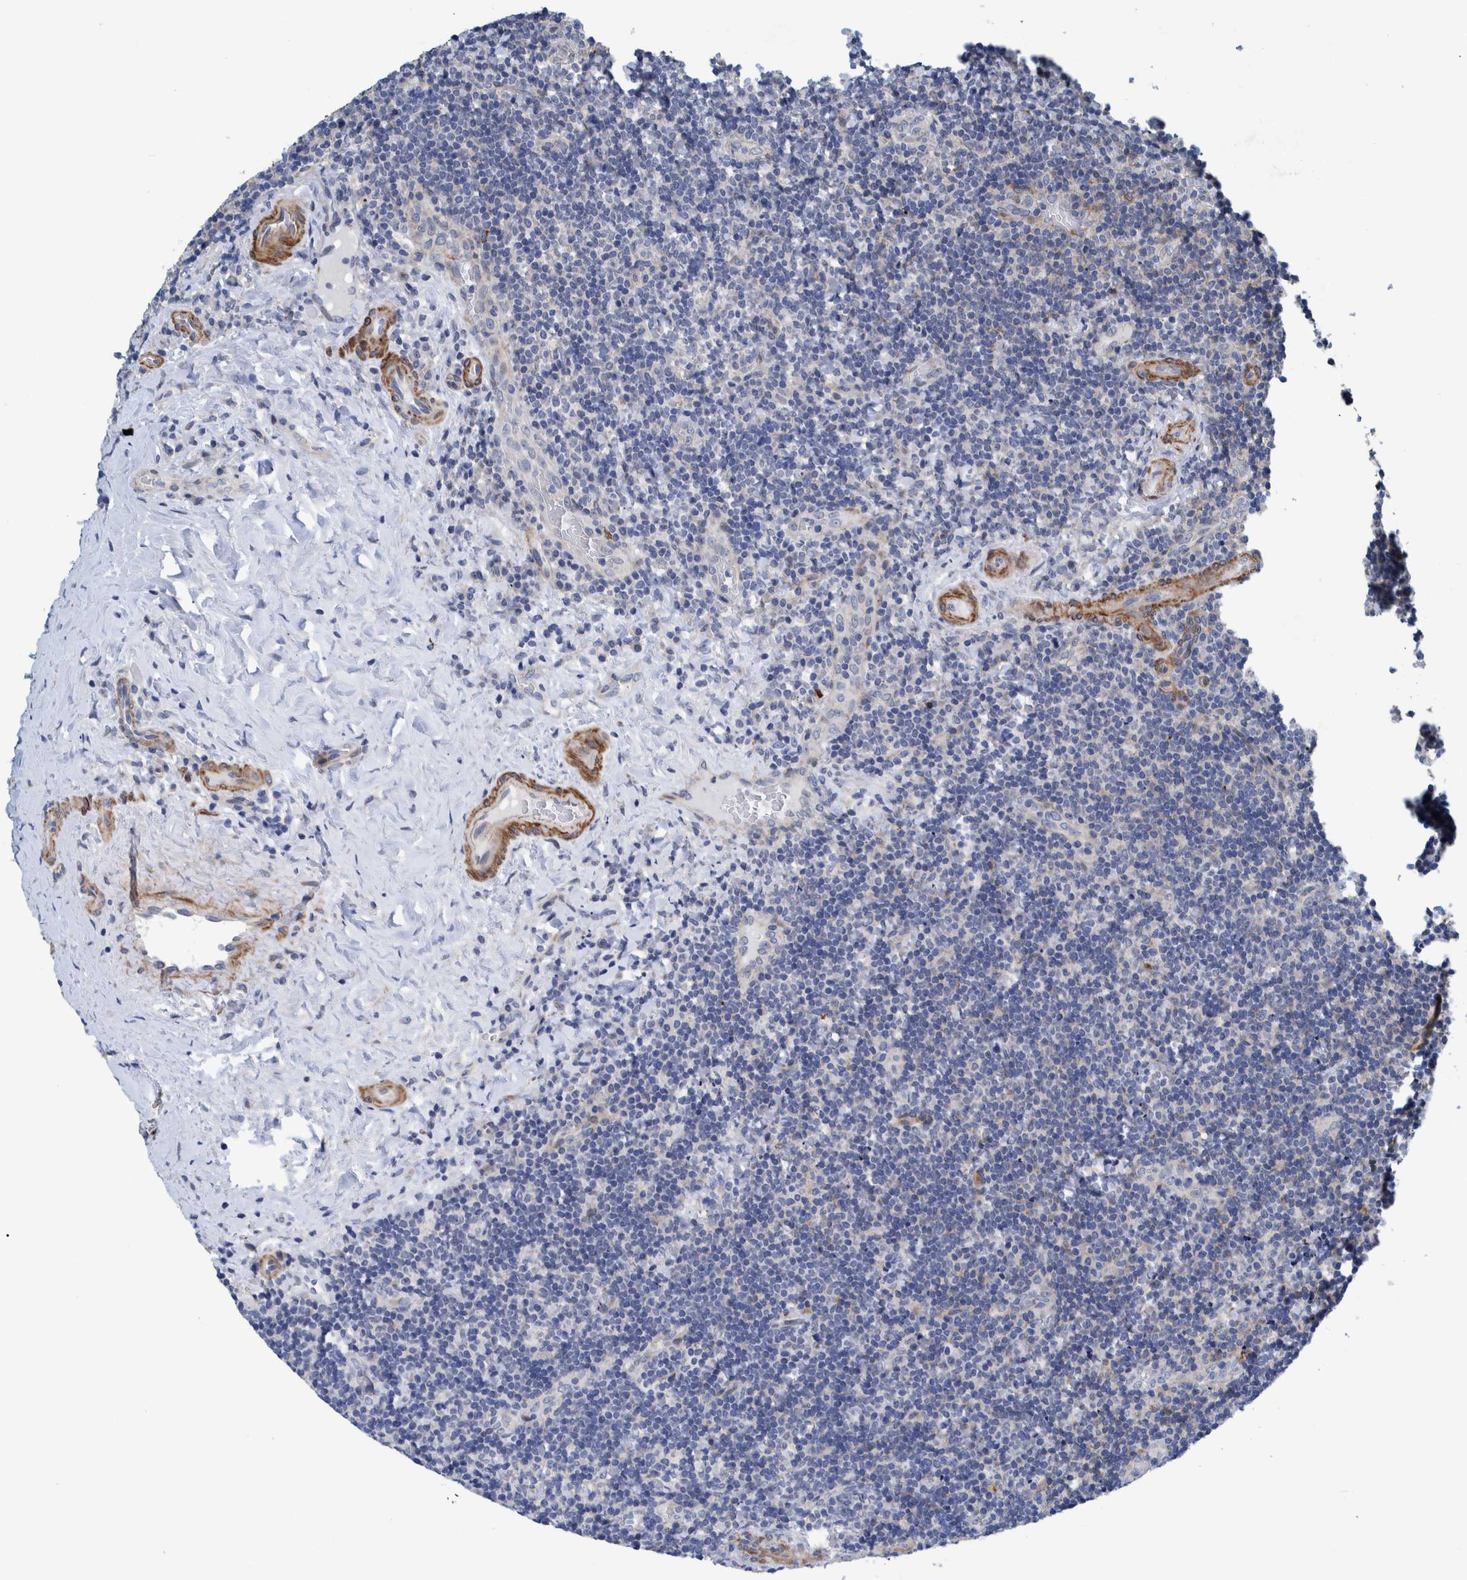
{"staining": {"intensity": "negative", "quantity": "none", "location": "none"}, "tissue": "lymphoma", "cell_type": "Tumor cells", "image_type": "cancer", "snomed": [{"axis": "morphology", "description": "Malignant lymphoma, non-Hodgkin's type, High grade"}, {"axis": "topography", "description": "Tonsil"}], "caption": "Immunohistochemistry micrograph of neoplastic tissue: high-grade malignant lymphoma, non-Hodgkin's type stained with DAB reveals no significant protein positivity in tumor cells.", "gene": "MKS1", "patient": {"sex": "female", "age": 36}}